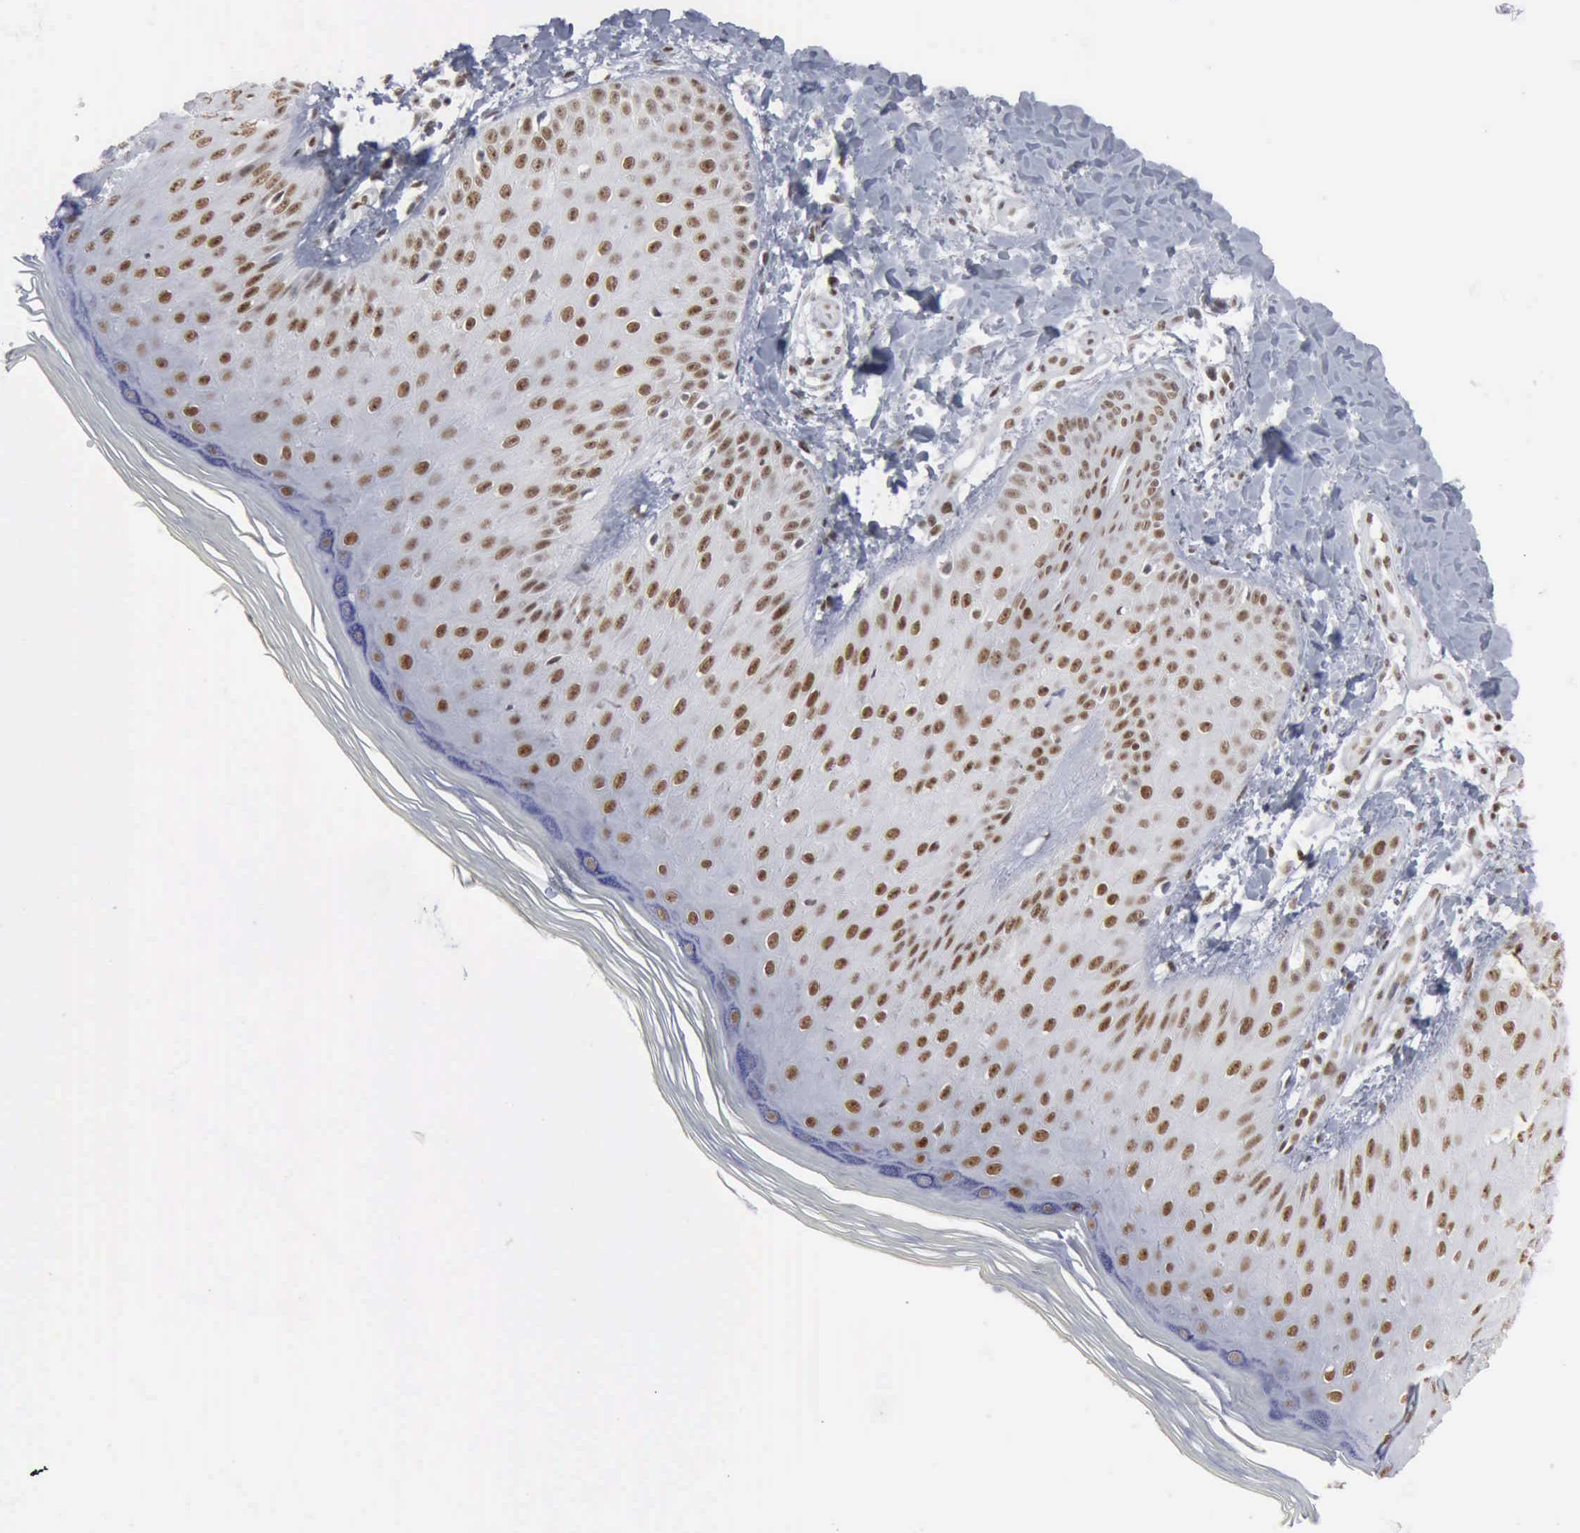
{"staining": {"intensity": "strong", "quantity": ">75%", "location": "nuclear"}, "tissue": "skin", "cell_type": "Epidermal cells", "image_type": "normal", "snomed": [{"axis": "morphology", "description": "Normal tissue, NOS"}, {"axis": "morphology", "description": "Inflammation, NOS"}, {"axis": "topography", "description": "Soft tissue"}, {"axis": "topography", "description": "Anal"}], "caption": "DAB (3,3'-diaminobenzidine) immunohistochemical staining of normal human skin shows strong nuclear protein expression in approximately >75% of epidermal cells.", "gene": "XPA", "patient": {"sex": "female", "age": 15}}